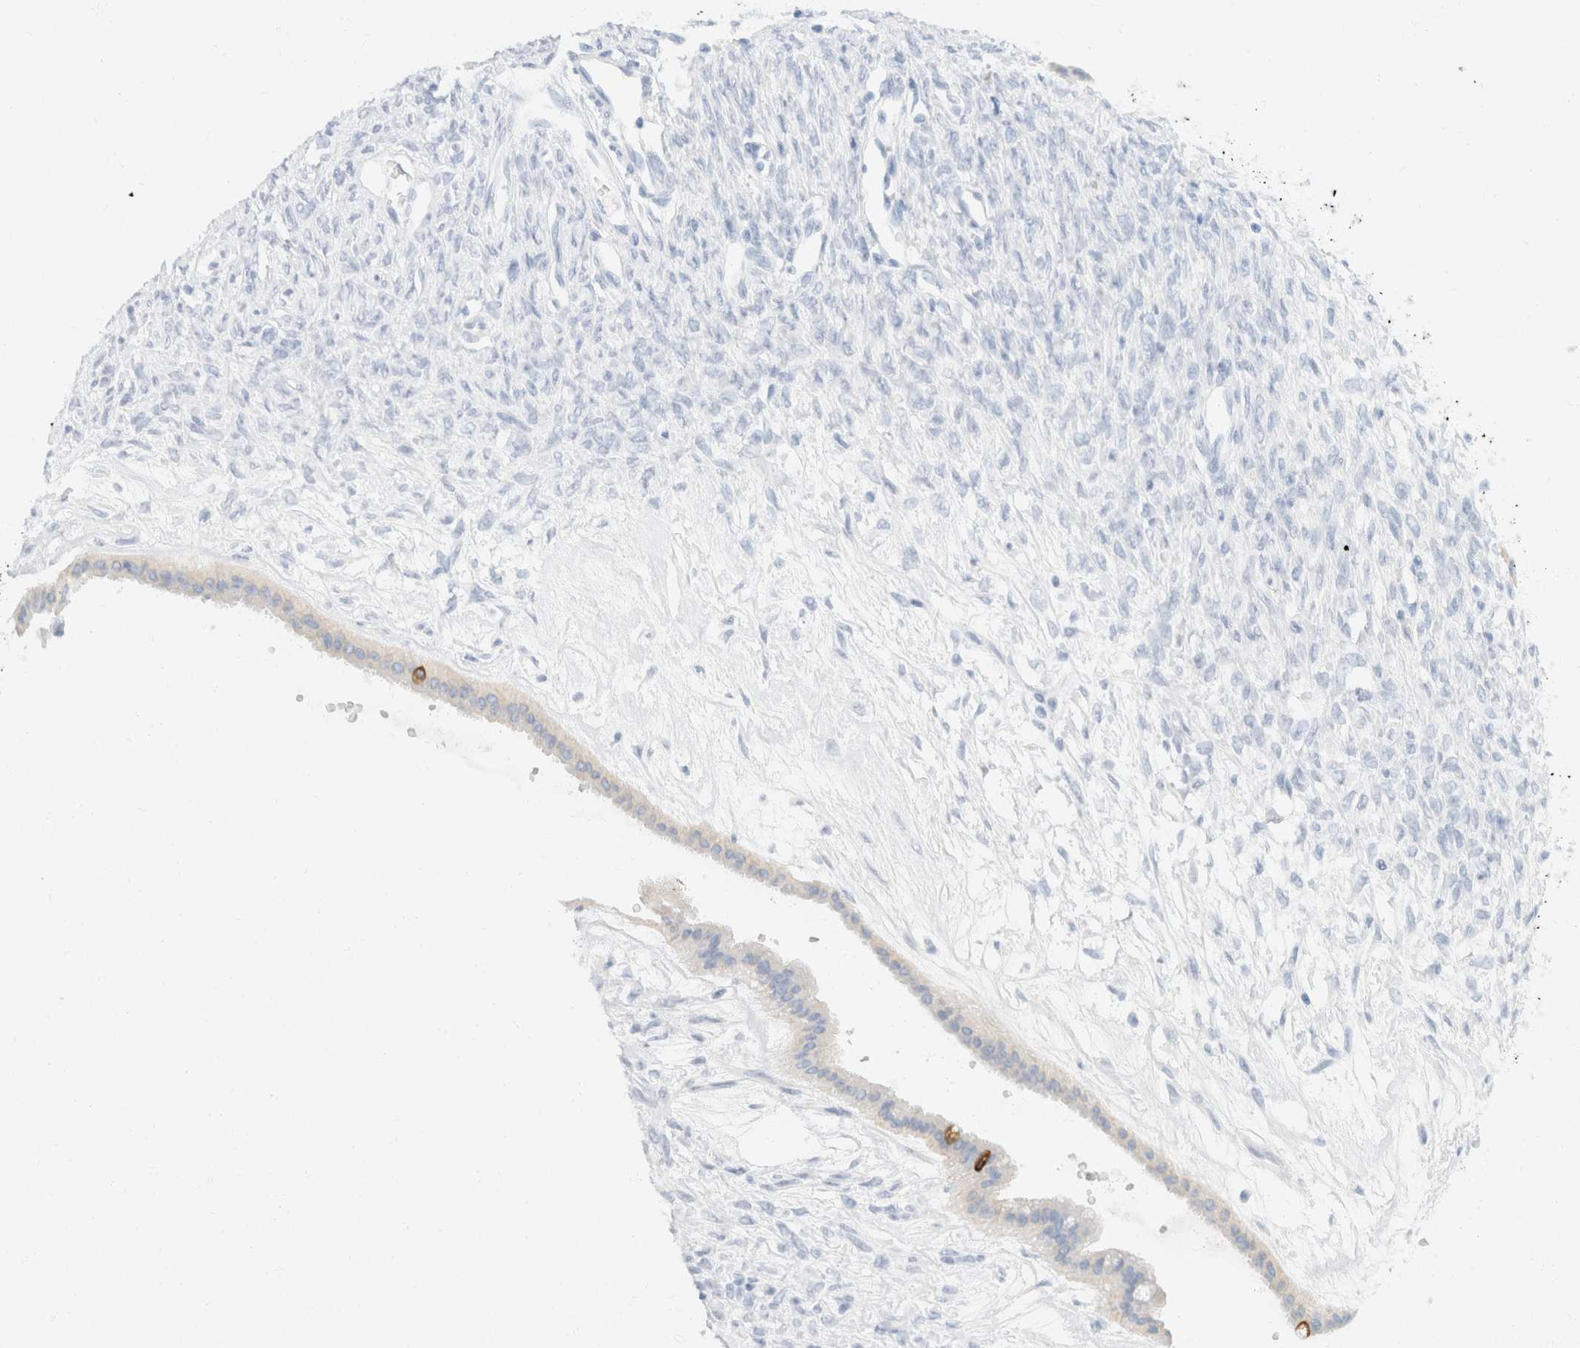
{"staining": {"intensity": "strong", "quantity": "<25%", "location": "cytoplasmic/membranous"}, "tissue": "ovarian cancer", "cell_type": "Tumor cells", "image_type": "cancer", "snomed": [{"axis": "morphology", "description": "Cystadenocarcinoma, mucinous, NOS"}, {"axis": "topography", "description": "Ovary"}], "caption": "IHC (DAB) staining of mucinous cystadenocarcinoma (ovarian) demonstrates strong cytoplasmic/membranous protein expression in about <25% of tumor cells.", "gene": "KRT20", "patient": {"sex": "female", "age": 73}}